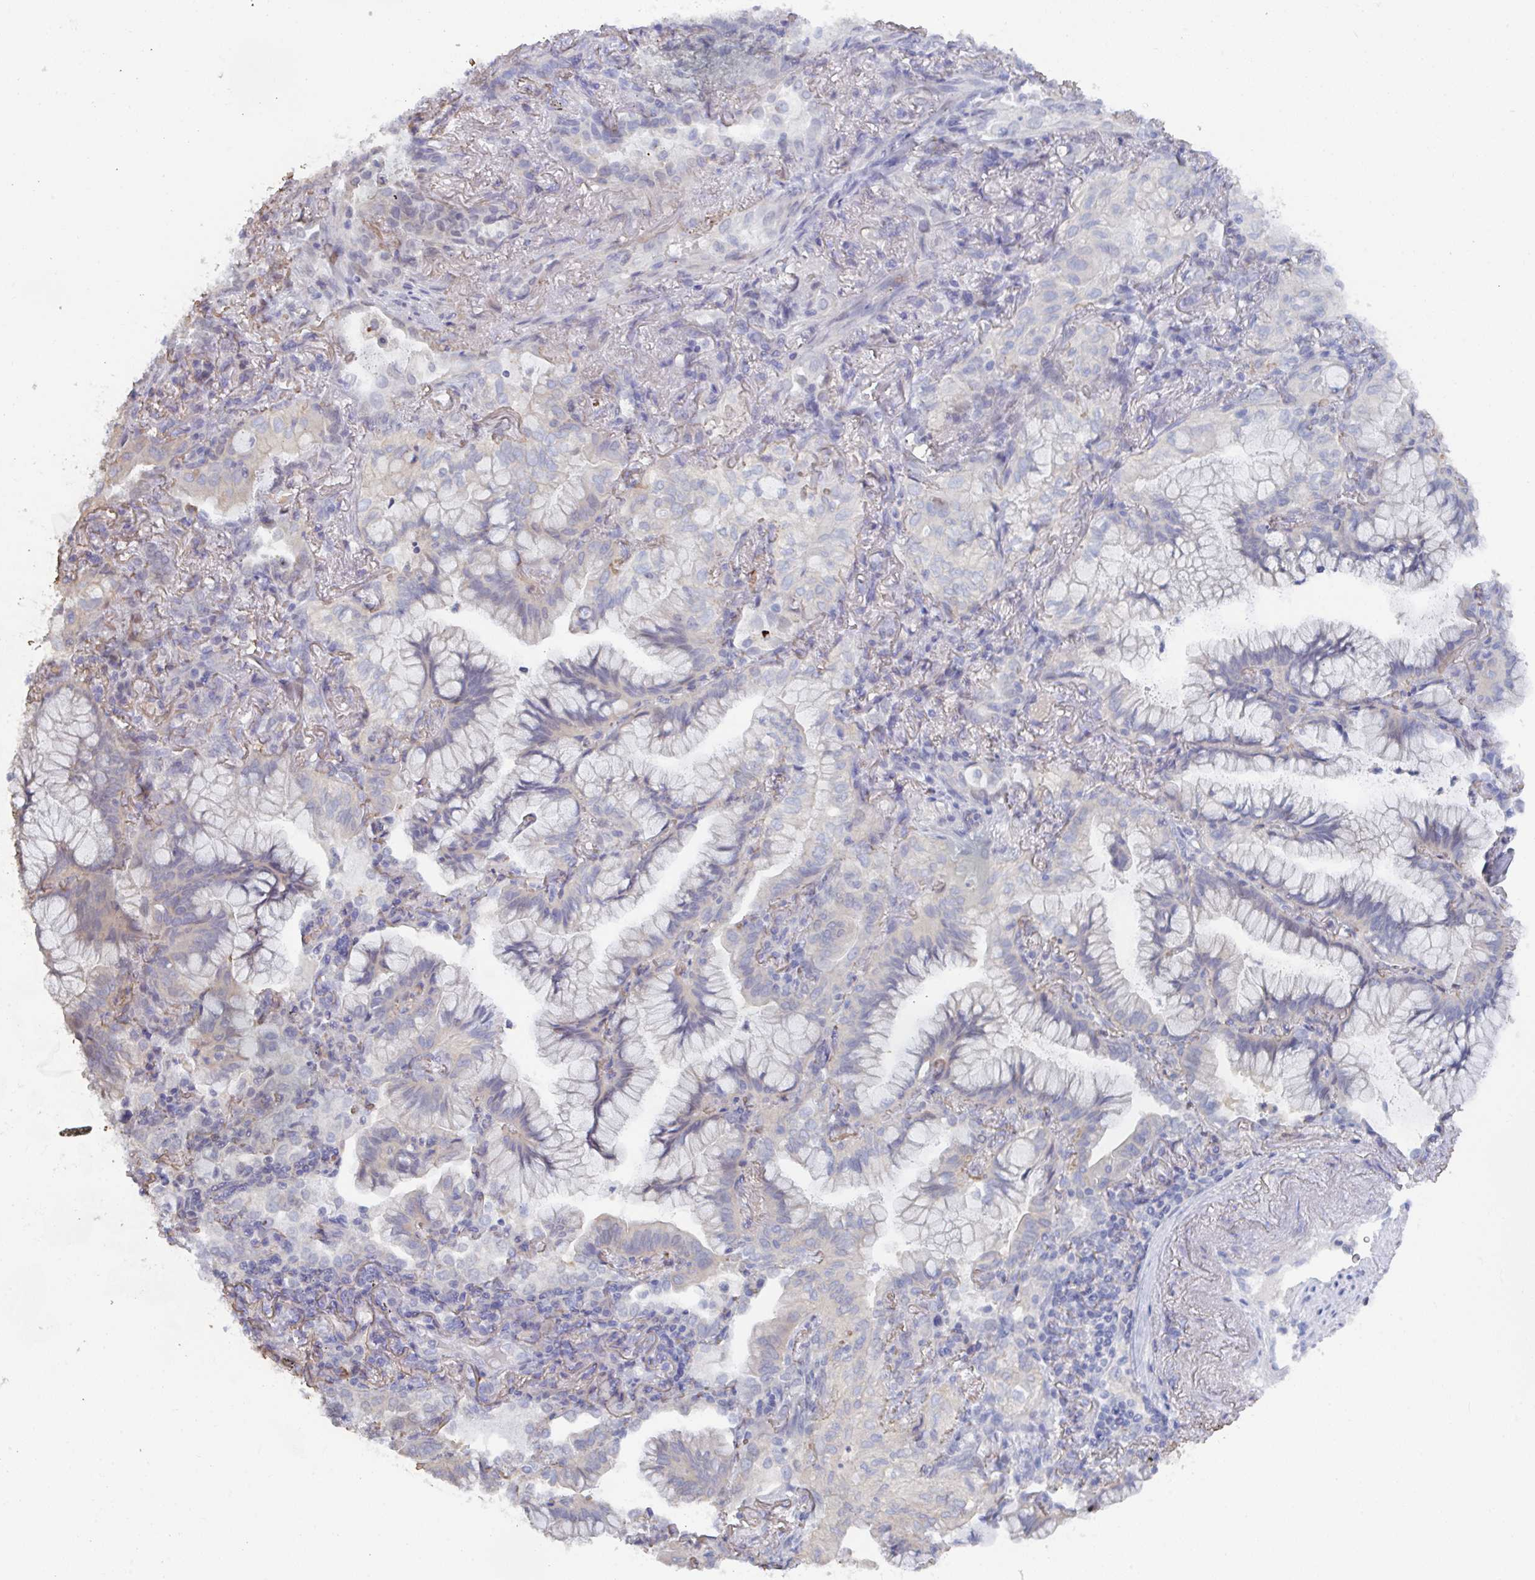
{"staining": {"intensity": "negative", "quantity": "none", "location": "none"}, "tissue": "lung cancer", "cell_type": "Tumor cells", "image_type": "cancer", "snomed": [{"axis": "morphology", "description": "Adenocarcinoma, NOS"}, {"axis": "topography", "description": "Lung"}], "caption": "High power microscopy micrograph of an immunohistochemistry (IHC) photomicrograph of adenocarcinoma (lung), revealing no significant positivity in tumor cells.", "gene": "KCNK5", "patient": {"sex": "male", "age": 77}}